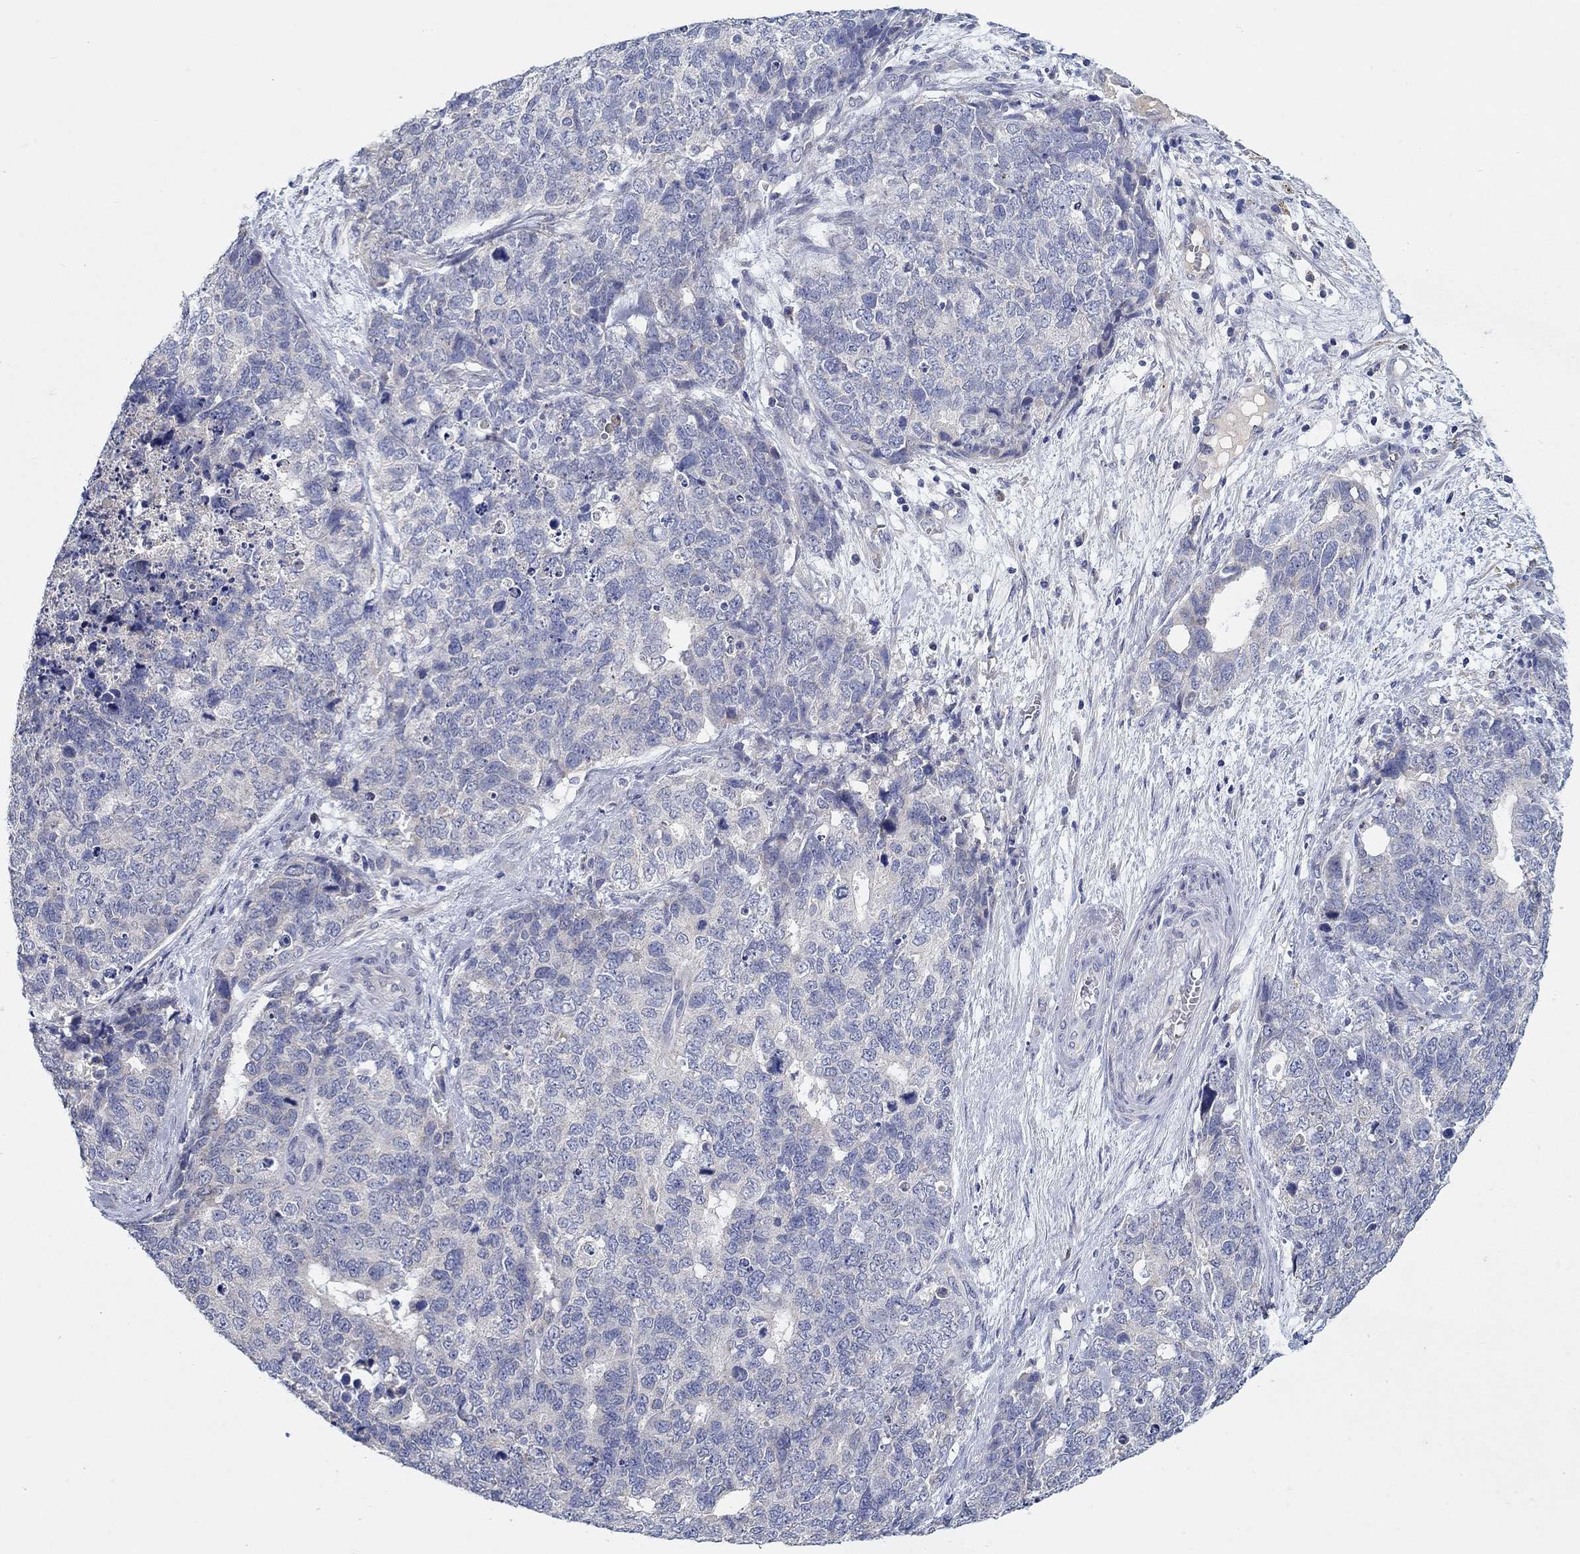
{"staining": {"intensity": "negative", "quantity": "none", "location": "none"}, "tissue": "cervical cancer", "cell_type": "Tumor cells", "image_type": "cancer", "snomed": [{"axis": "morphology", "description": "Squamous cell carcinoma, NOS"}, {"axis": "topography", "description": "Cervix"}], "caption": "DAB (3,3'-diaminobenzidine) immunohistochemical staining of cervical squamous cell carcinoma reveals no significant staining in tumor cells.", "gene": "PROZ", "patient": {"sex": "female", "age": 63}}